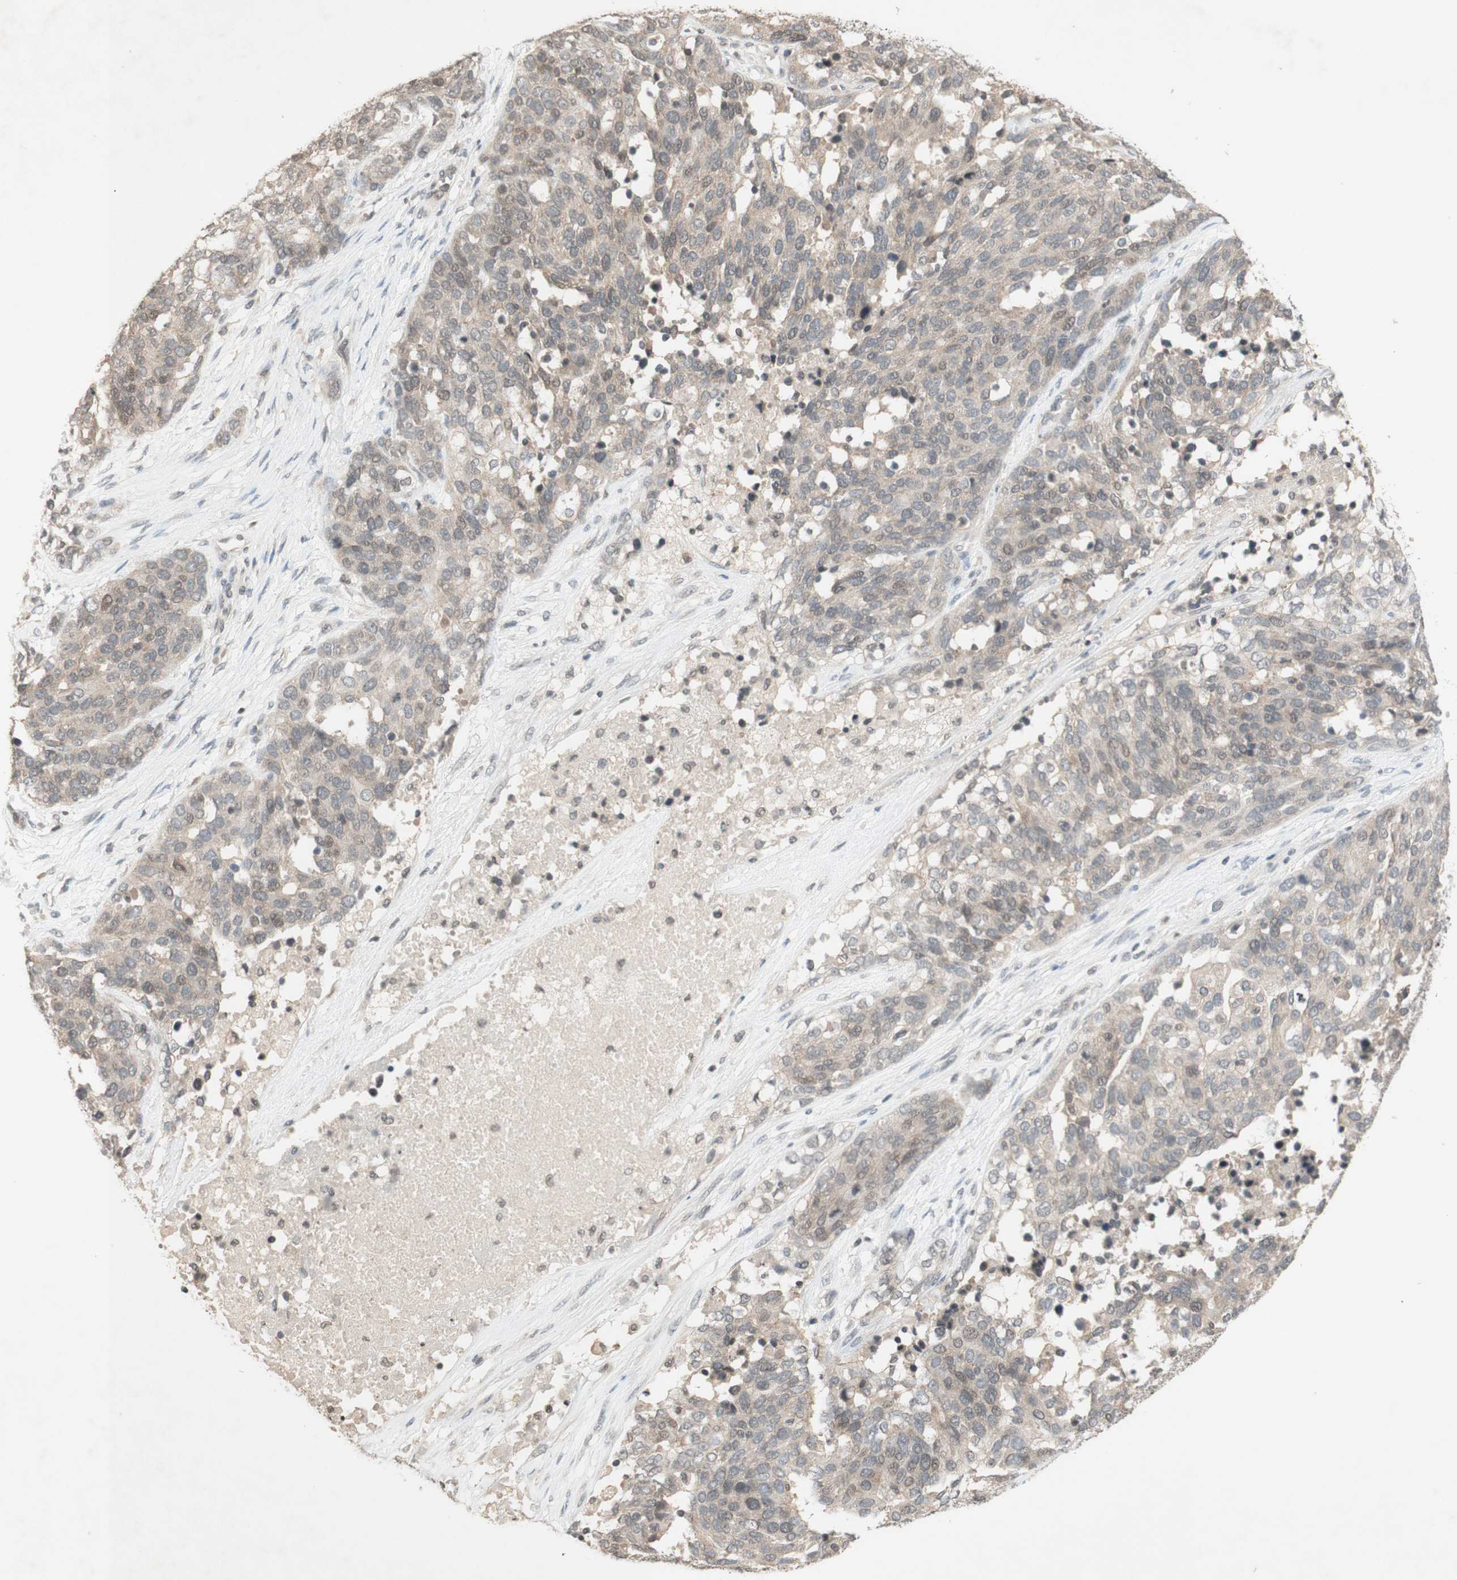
{"staining": {"intensity": "negative", "quantity": "none", "location": "none"}, "tissue": "ovarian cancer", "cell_type": "Tumor cells", "image_type": "cancer", "snomed": [{"axis": "morphology", "description": "Cystadenocarcinoma, serous, NOS"}, {"axis": "topography", "description": "Ovary"}], "caption": "This is an immunohistochemistry photomicrograph of human ovarian cancer (serous cystadenocarcinoma). There is no staining in tumor cells.", "gene": "GLI1", "patient": {"sex": "female", "age": 44}}